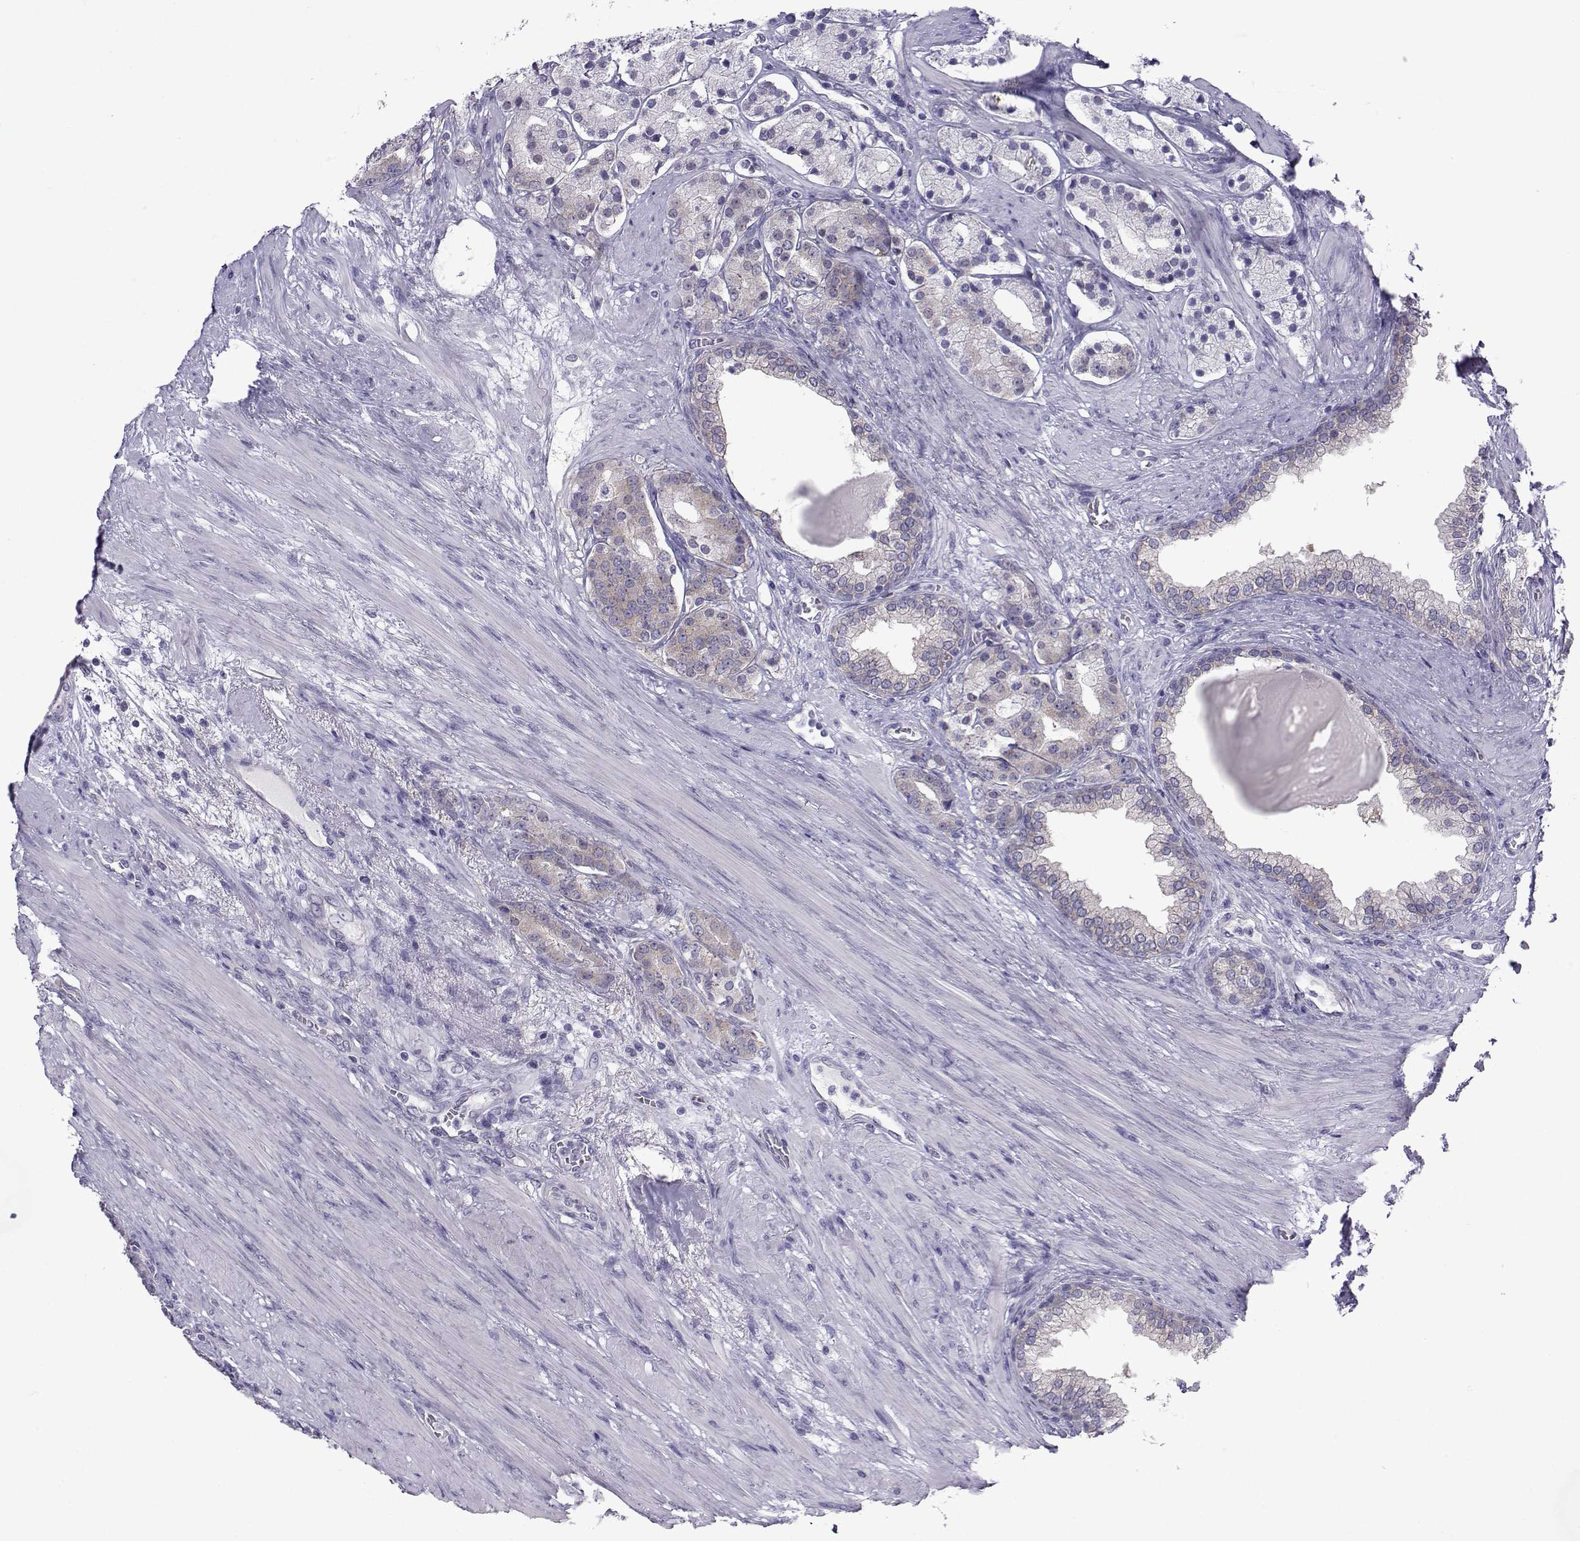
{"staining": {"intensity": "weak", "quantity": "<25%", "location": "cytoplasmic/membranous"}, "tissue": "prostate cancer", "cell_type": "Tumor cells", "image_type": "cancer", "snomed": [{"axis": "morphology", "description": "Adenocarcinoma, NOS"}, {"axis": "topography", "description": "Prostate"}], "caption": "IHC micrograph of human prostate cancer stained for a protein (brown), which shows no positivity in tumor cells. Nuclei are stained in blue.", "gene": "COL22A1", "patient": {"sex": "male", "age": 69}}